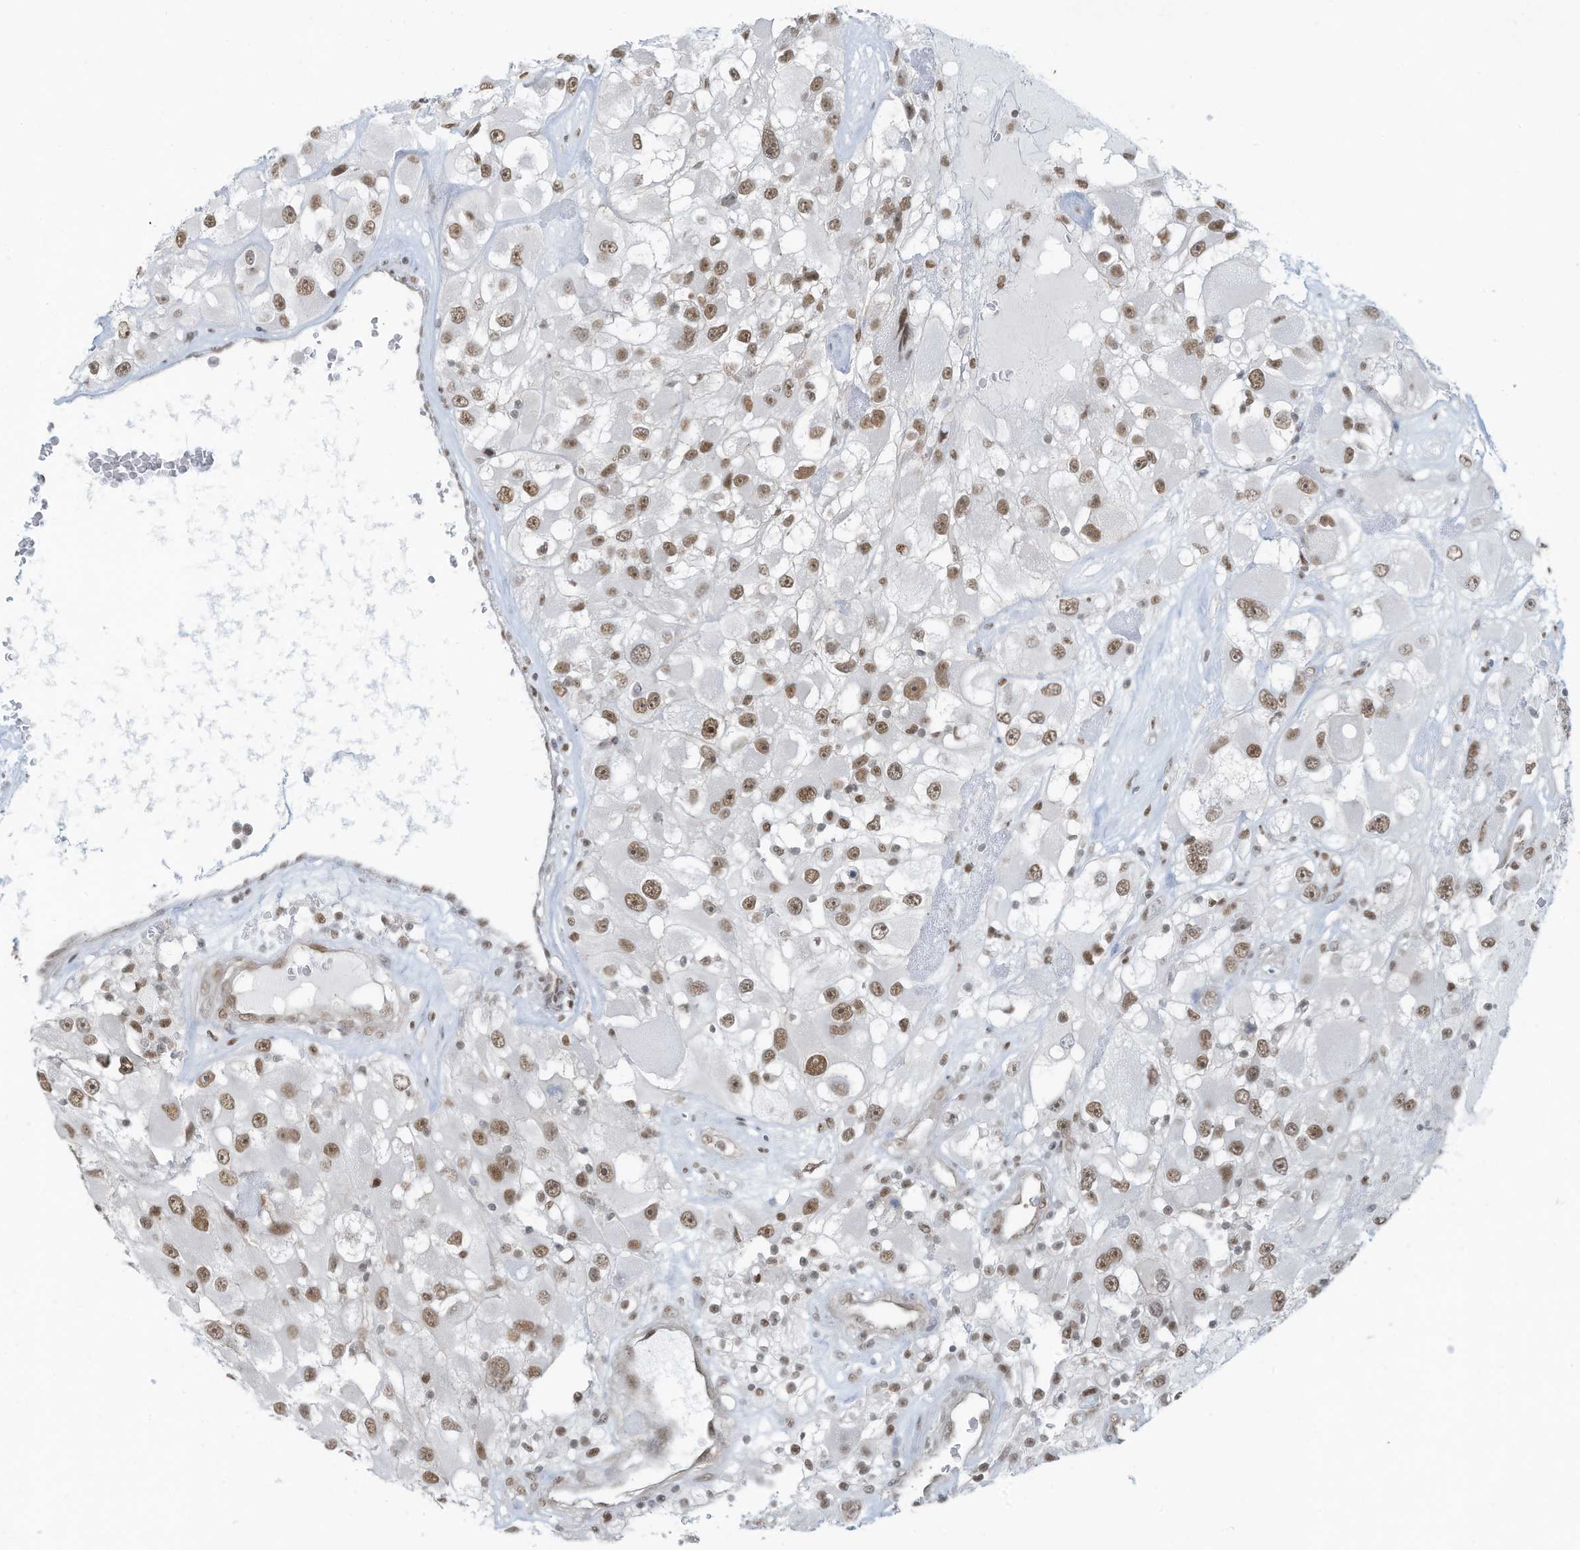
{"staining": {"intensity": "moderate", "quantity": ">75%", "location": "nuclear"}, "tissue": "renal cancer", "cell_type": "Tumor cells", "image_type": "cancer", "snomed": [{"axis": "morphology", "description": "Adenocarcinoma, NOS"}, {"axis": "topography", "description": "Kidney"}], "caption": "Immunohistochemistry (IHC) staining of renal adenocarcinoma, which exhibits medium levels of moderate nuclear staining in about >75% of tumor cells indicating moderate nuclear protein staining. The staining was performed using DAB (3,3'-diaminobenzidine) (brown) for protein detection and nuclei were counterstained in hematoxylin (blue).", "gene": "DBR1", "patient": {"sex": "female", "age": 52}}